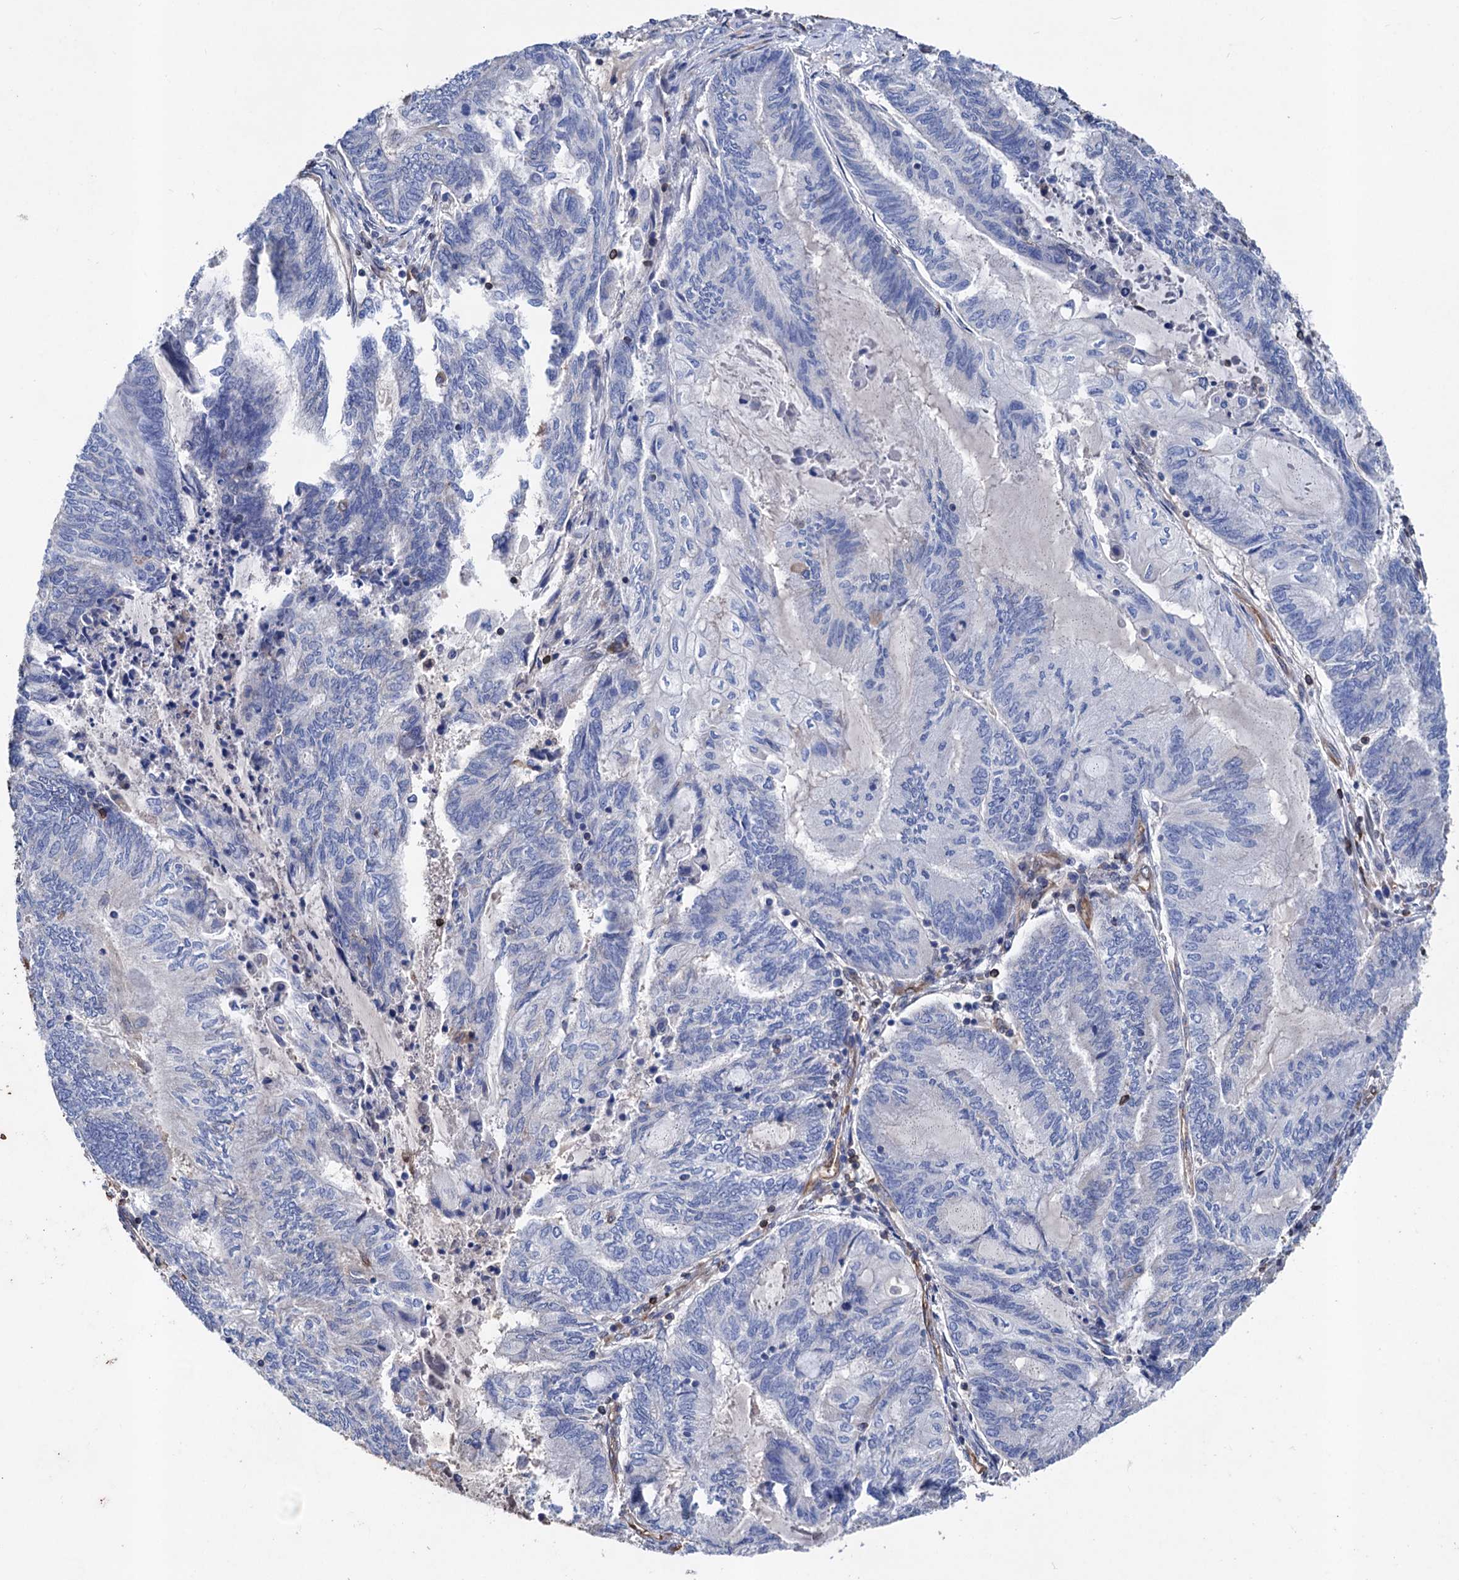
{"staining": {"intensity": "negative", "quantity": "none", "location": "none"}, "tissue": "endometrial cancer", "cell_type": "Tumor cells", "image_type": "cancer", "snomed": [{"axis": "morphology", "description": "Adenocarcinoma, NOS"}, {"axis": "topography", "description": "Uterus"}, {"axis": "topography", "description": "Endometrium"}], "caption": "There is no significant expression in tumor cells of adenocarcinoma (endometrial).", "gene": "STING1", "patient": {"sex": "female", "age": 70}}